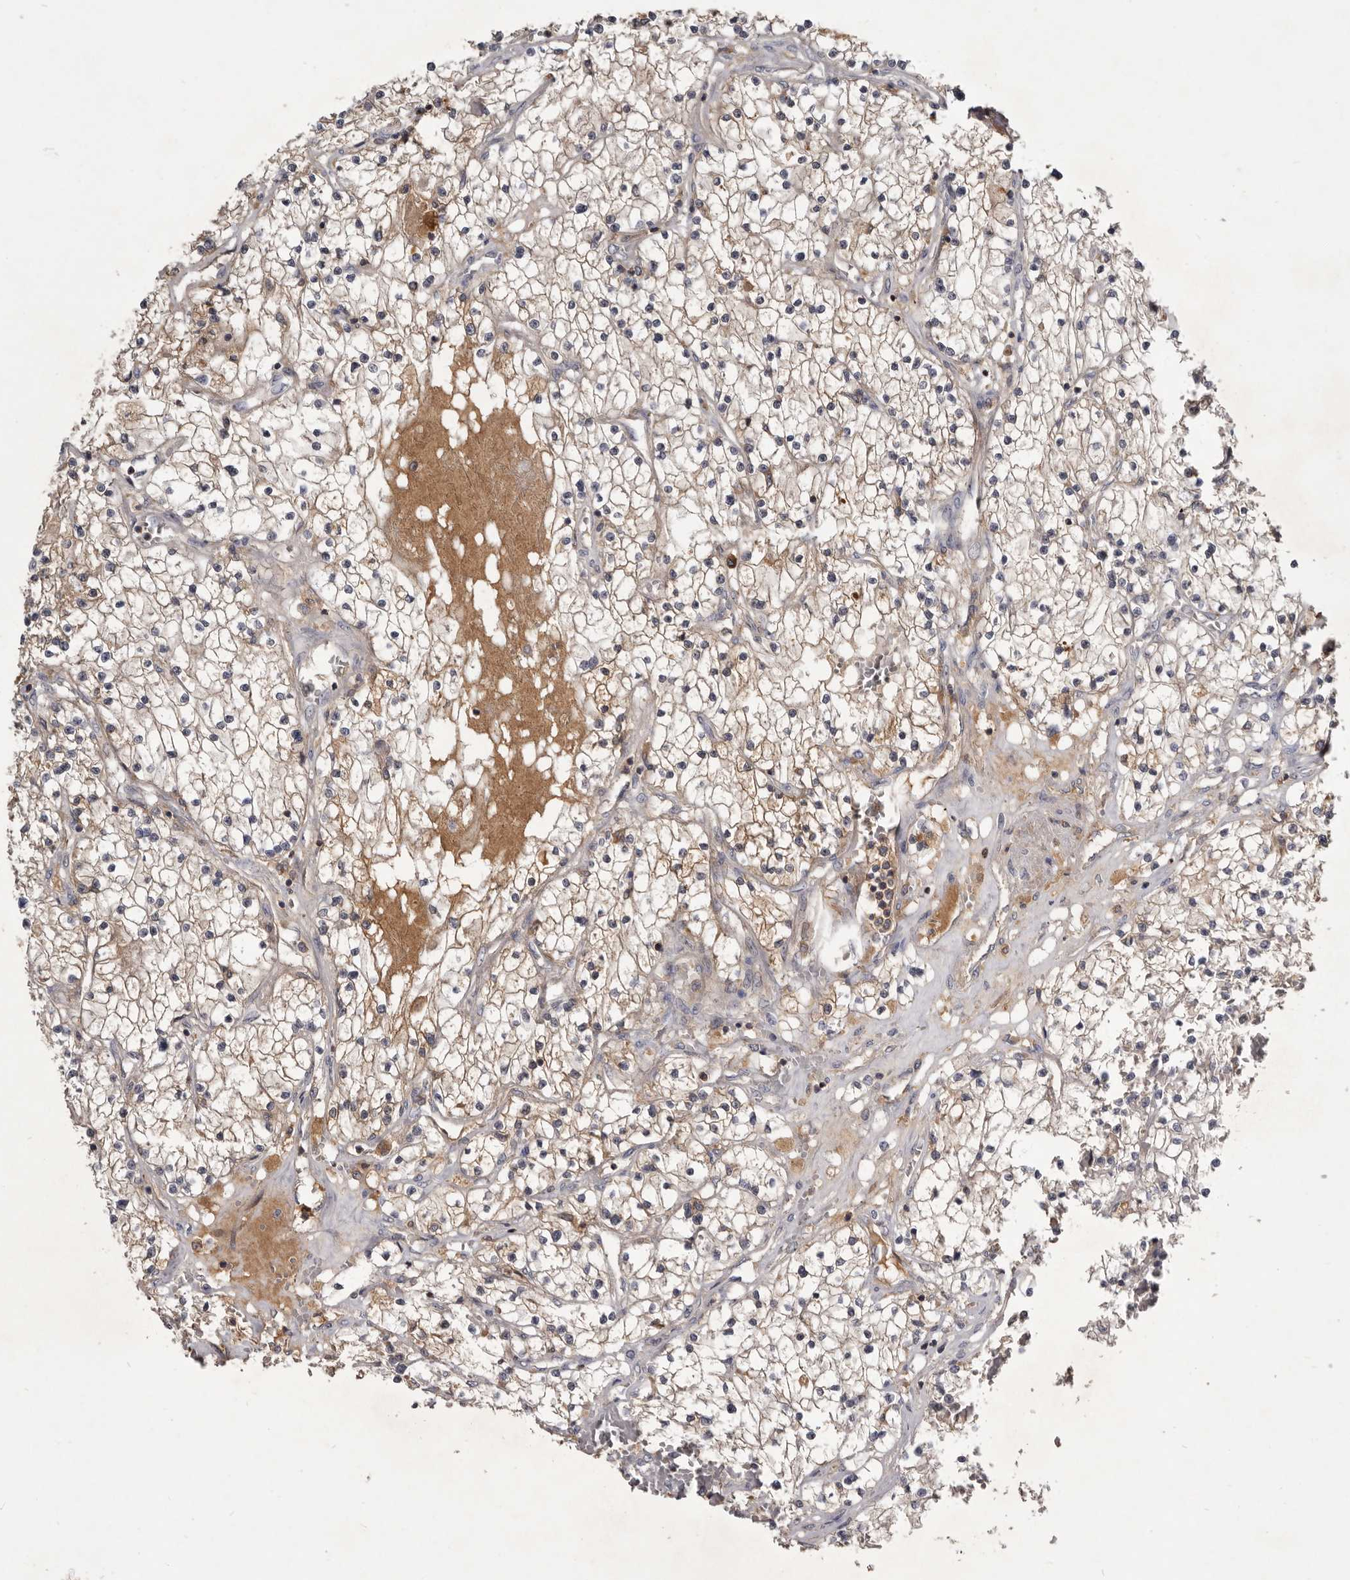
{"staining": {"intensity": "weak", "quantity": ">75%", "location": "cytoplasmic/membranous"}, "tissue": "renal cancer", "cell_type": "Tumor cells", "image_type": "cancer", "snomed": [{"axis": "morphology", "description": "Normal tissue, NOS"}, {"axis": "morphology", "description": "Adenocarcinoma, NOS"}, {"axis": "topography", "description": "Kidney"}], "caption": "Human adenocarcinoma (renal) stained with a brown dye displays weak cytoplasmic/membranous positive expression in approximately >75% of tumor cells.", "gene": "TTC39A", "patient": {"sex": "male", "age": 68}}